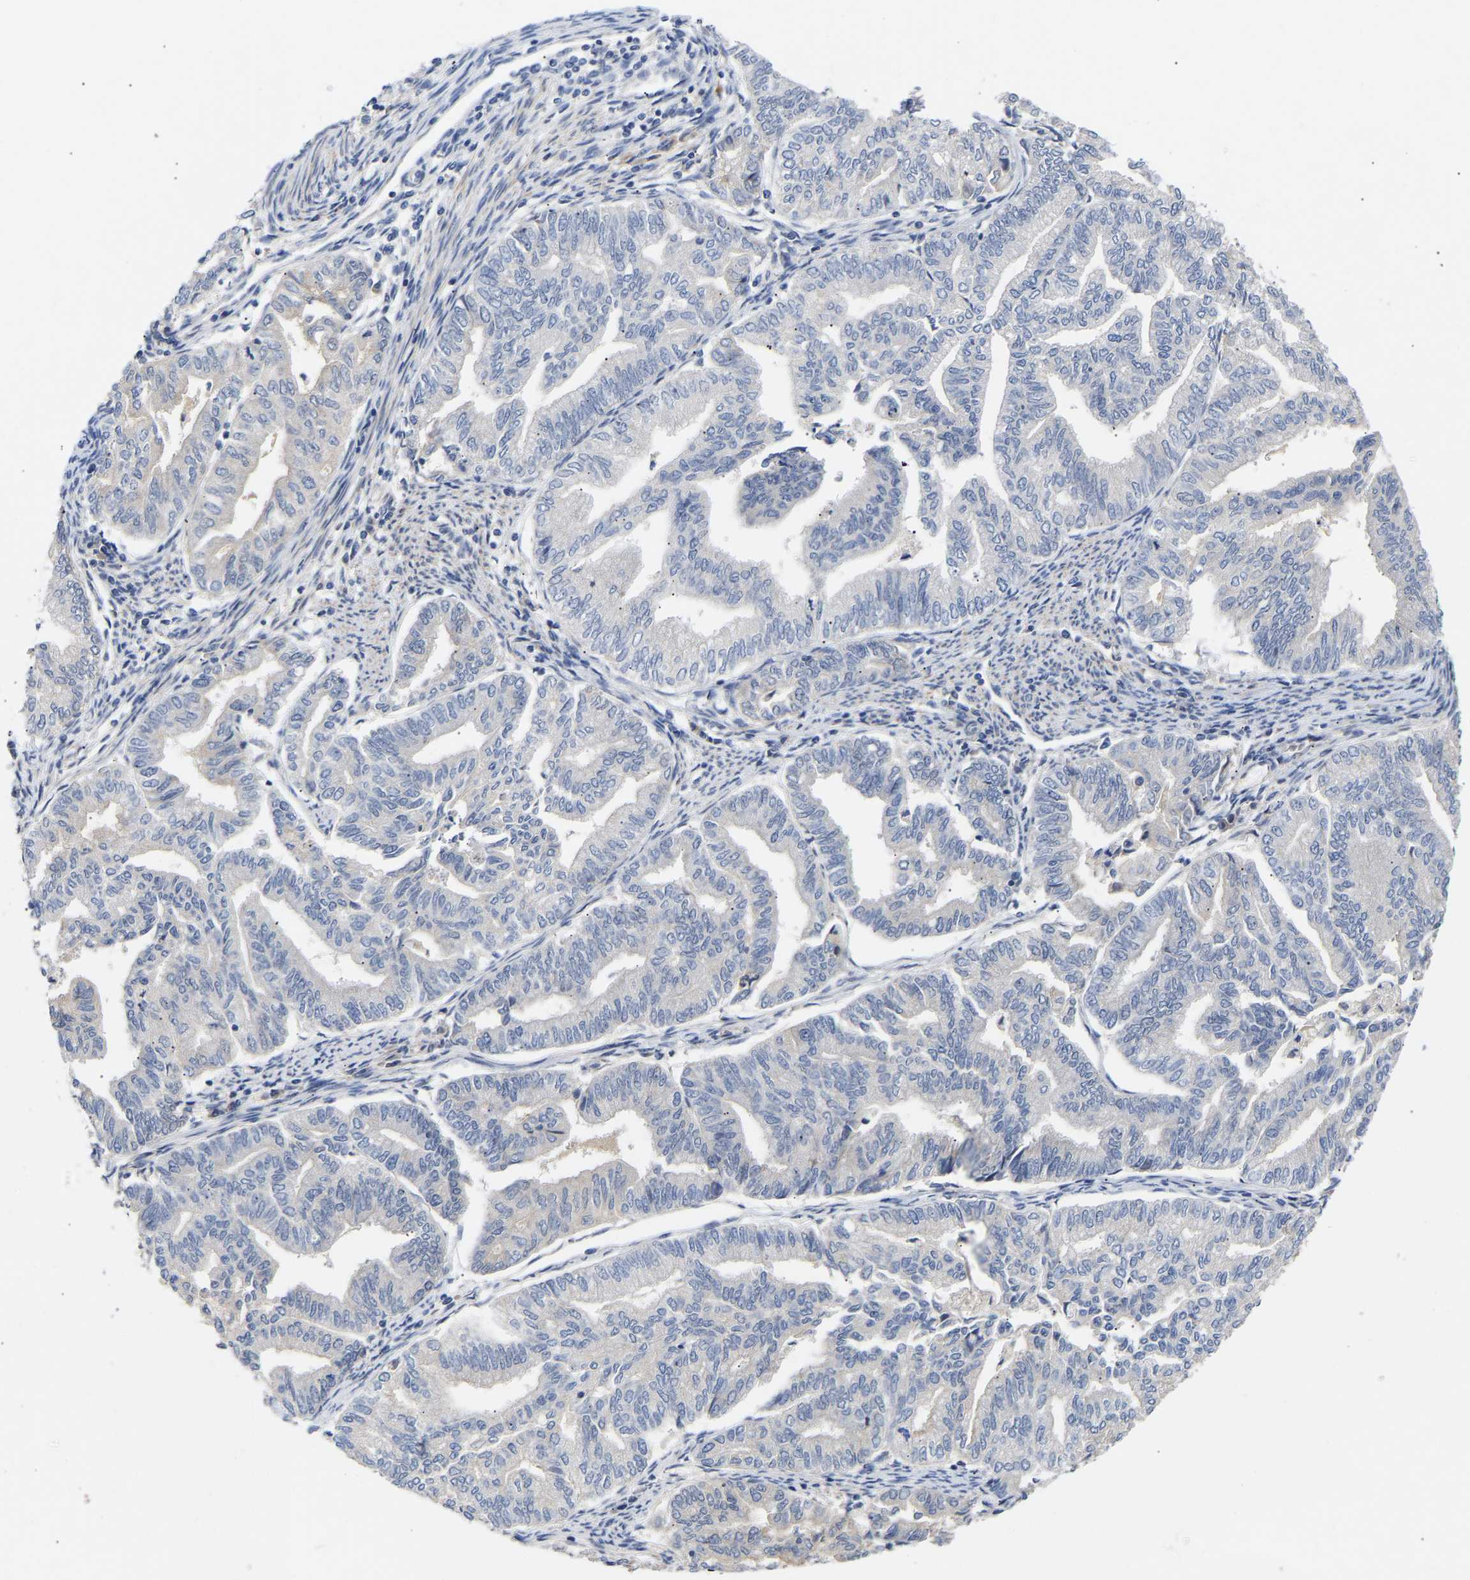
{"staining": {"intensity": "negative", "quantity": "none", "location": "none"}, "tissue": "endometrial cancer", "cell_type": "Tumor cells", "image_type": "cancer", "snomed": [{"axis": "morphology", "description": "Adenocarcinoma, NOS"}, {"axis": "topography", "description": "Endometrium"}], "caption": "Protein analysis of adenocarcinoma (endometrial) demonstrates no significant staining in tumor cells.", "gene": "KASH5", "patient": {"sex": "female", "age": 79}}